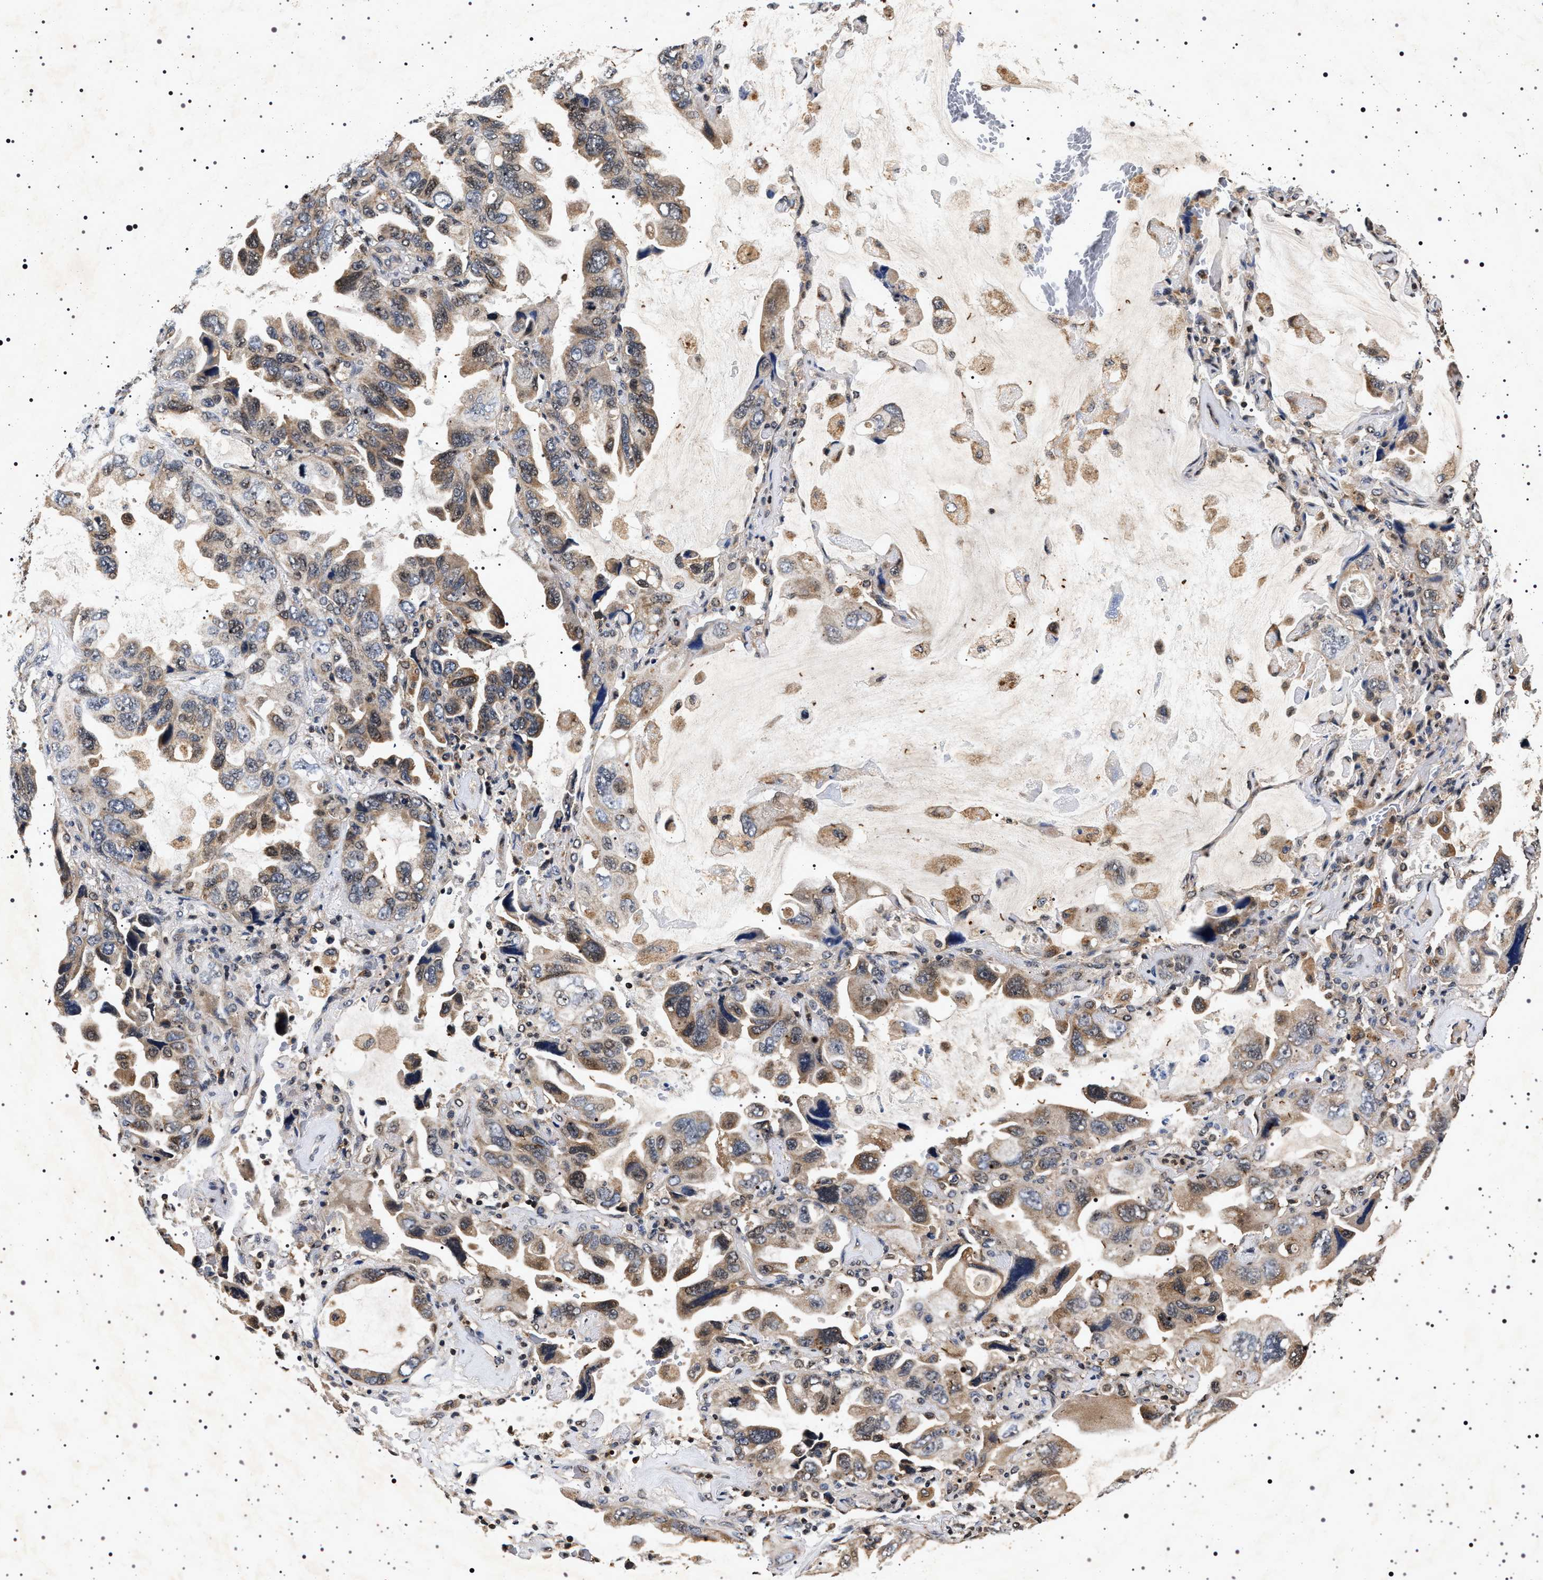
{"staining": {"intensity": "moderate", "quantity": "25%-75%", "location": "cytoplasmic/membranous"}, "tissue": "lung cancer", "cell_type": "Tumor cells", "image_type": "cancer", "snomed": [{"axis": "morphology", "description": "Squamous cell carcinoma, NOS"}, {"axis": "topography", "description": "Lung"}], "caption": "Squamous cell carcinoma (lung) was stained to show a protein in brown. There is medium levels of moderate cytoplasmic/membranous positivity in about 25%-75% of tumor cells.", "gene": "CDKN1B", "patient": {"sex": "female", "age": 73}}